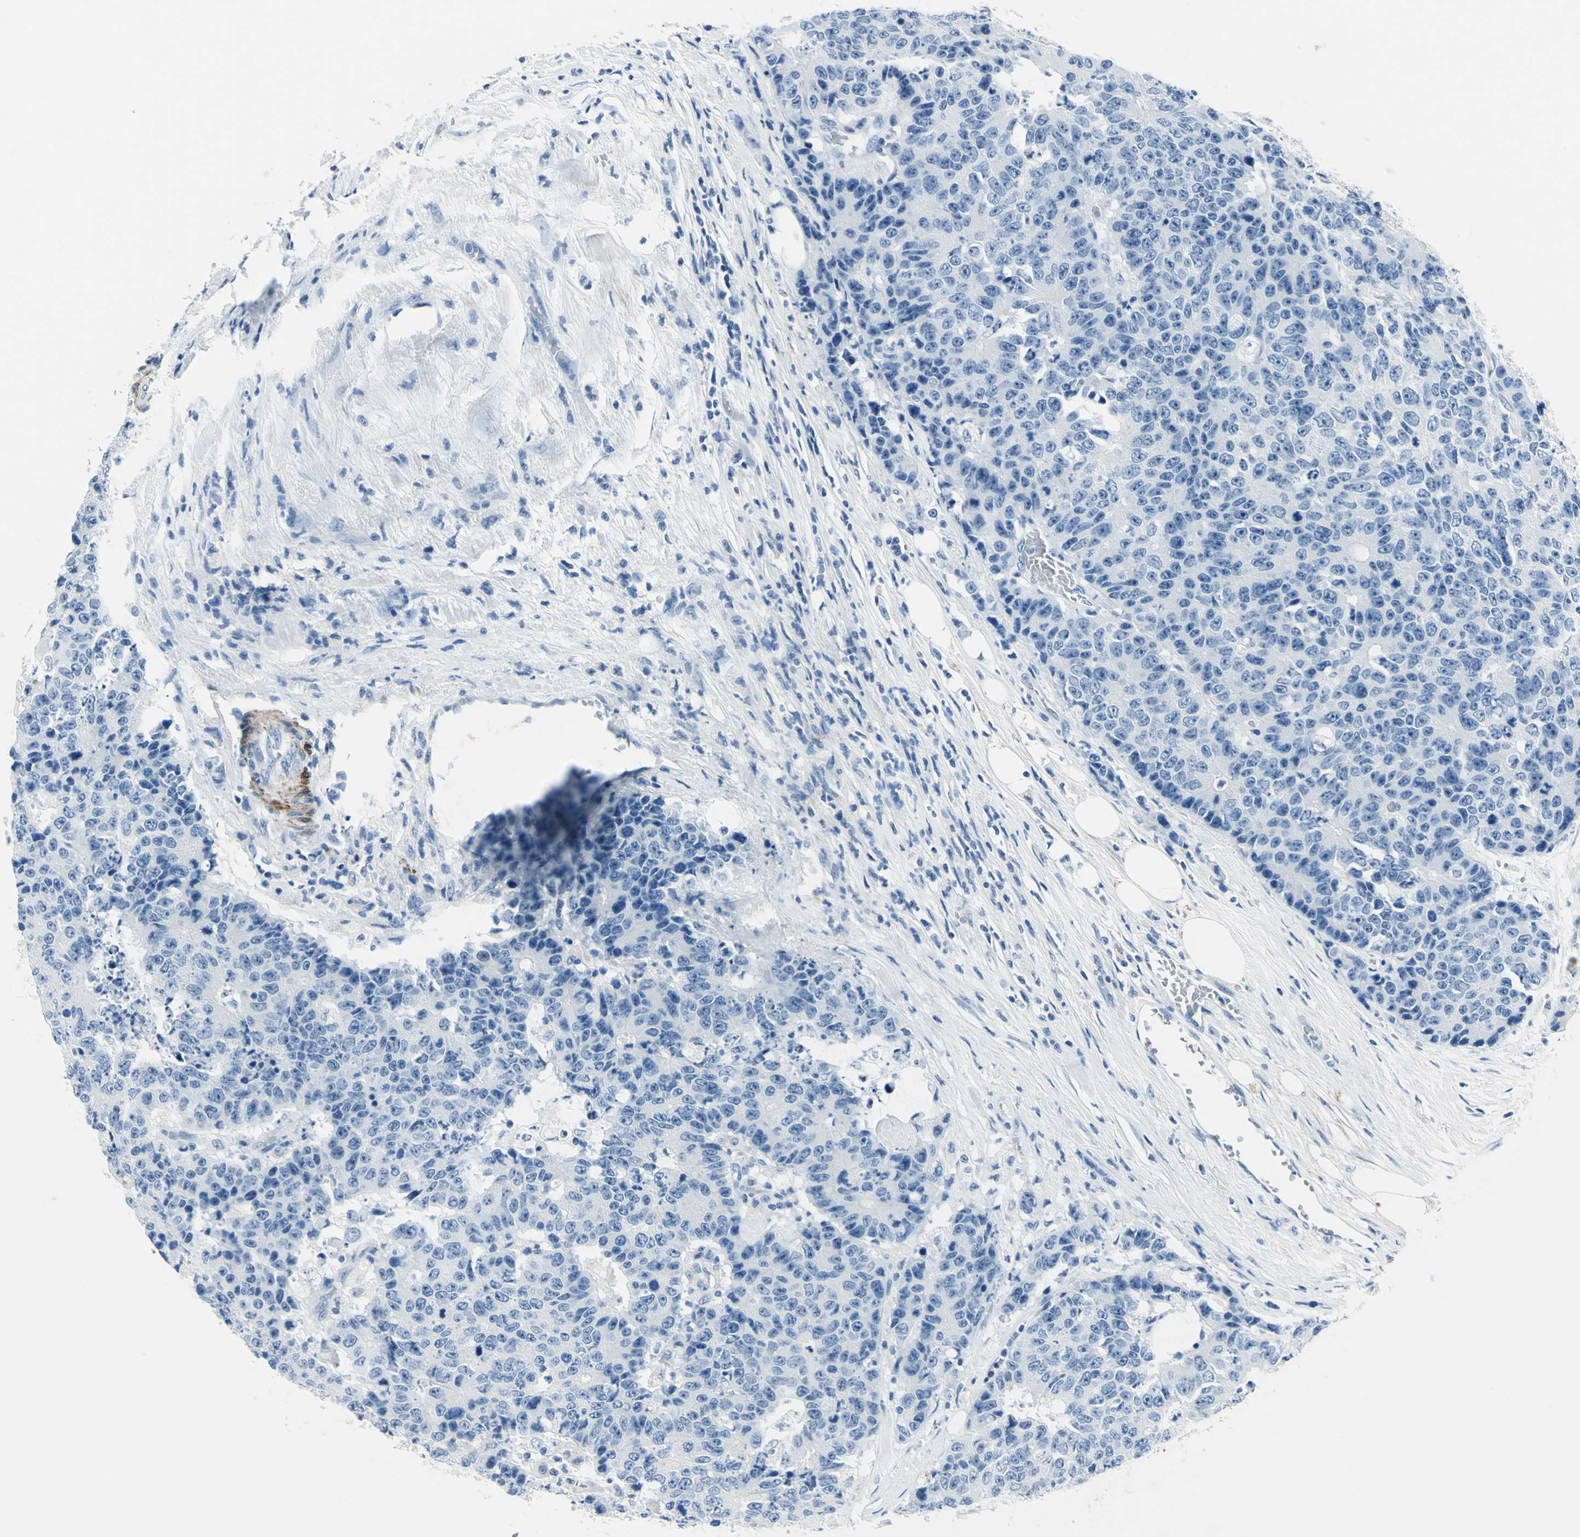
{"staining": {"intensity": "negative", "quantity": "none", "location": "none"}, "tissue": "colorectal cancer", "cell_type": "Tumor cells", "image_type": "cancer", "snomed": [{"axis": "morphology", "description": "Adenocarcinoma, NOS"}, {"axis": "topography", "description": "Colon"}], "caption": "The image shows no staining of tumor cells in colorectal cancer.", "gene": "CDH15", "patient": {"sex": "female", "age": 86}}